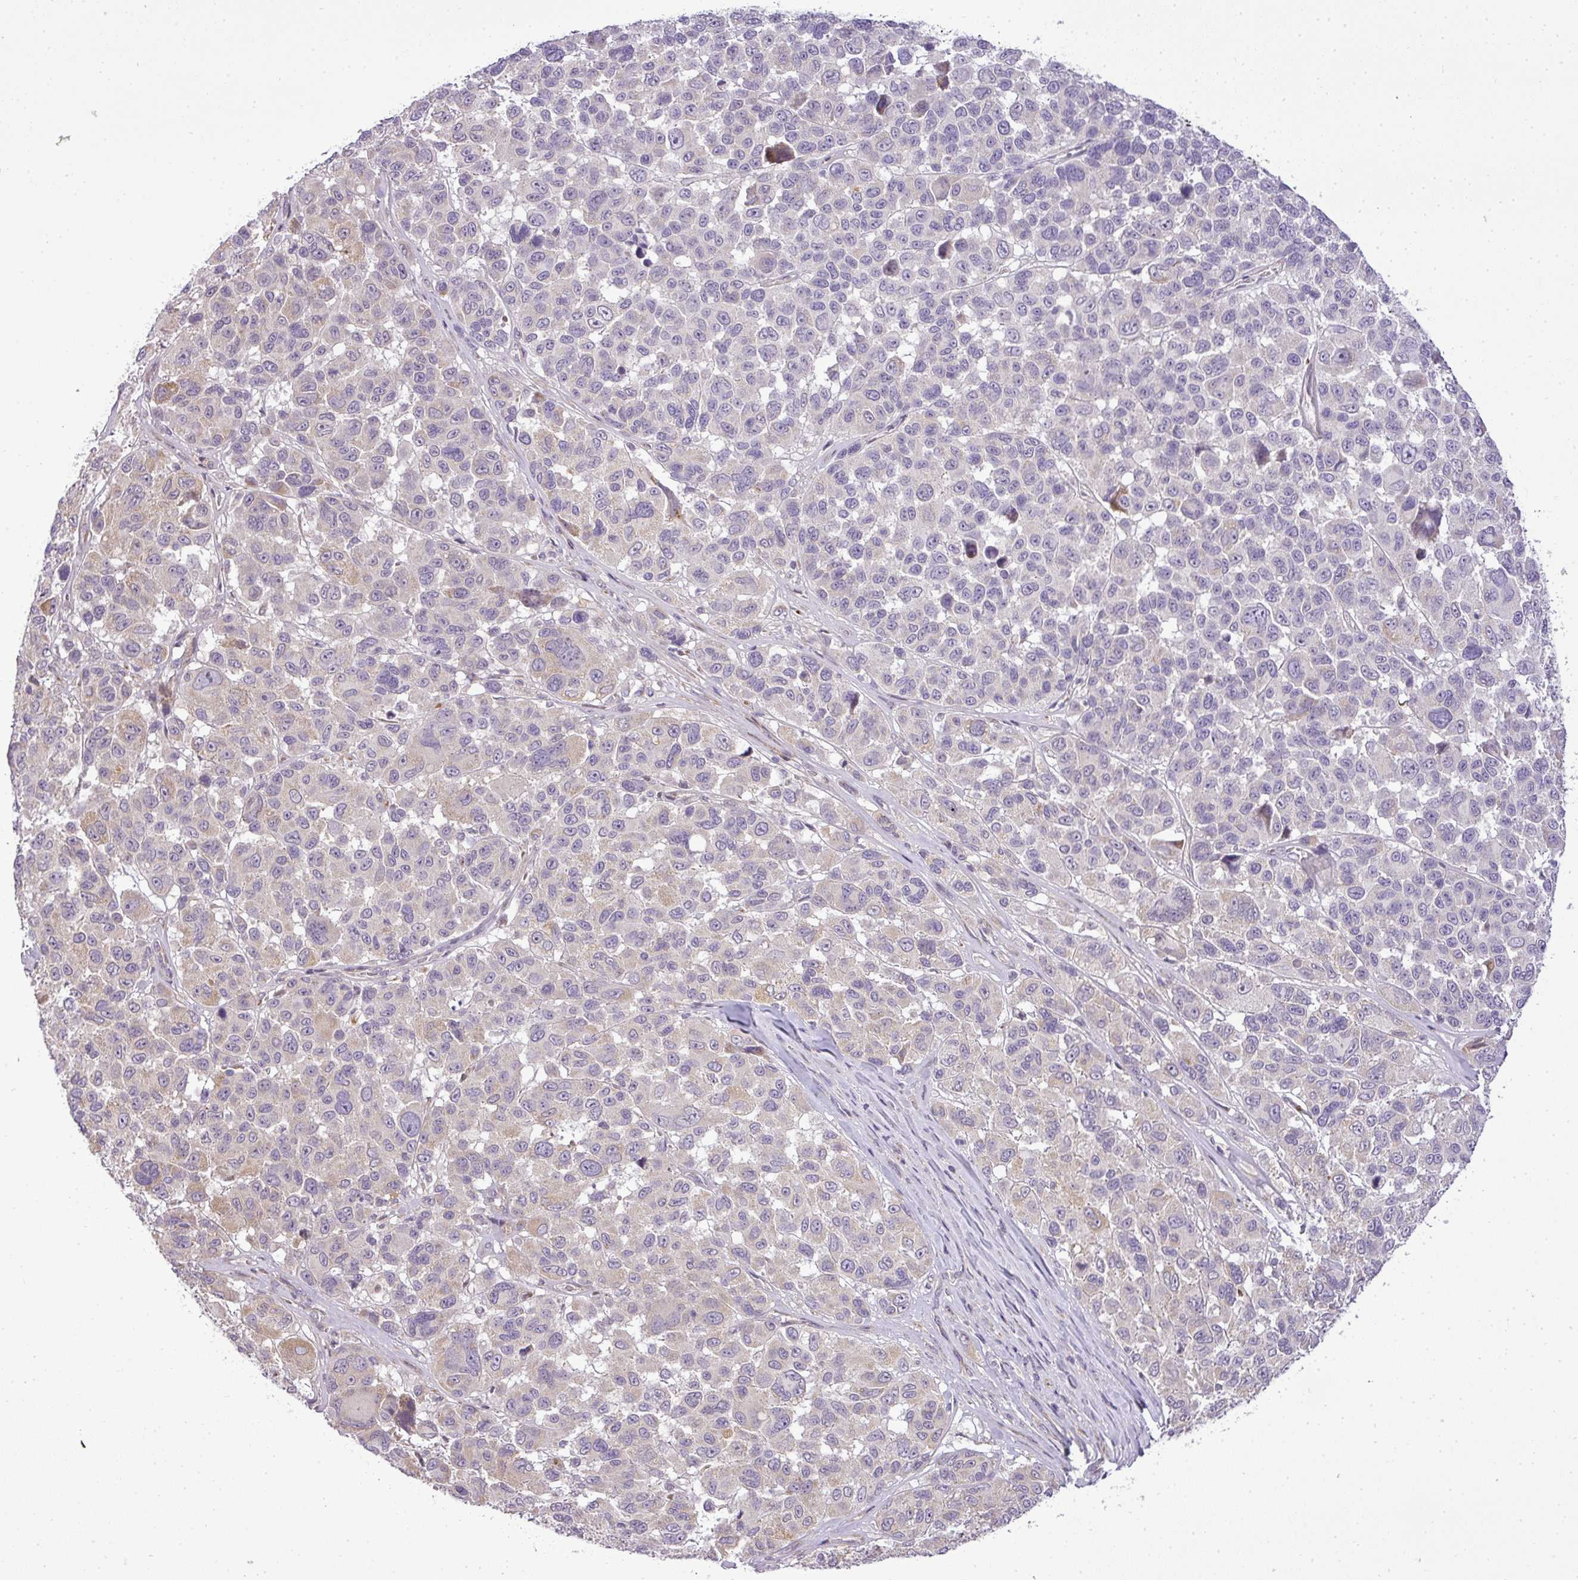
{"staining": {"intensity": "weak", "quantity": "<25%", "location": "cytoplasmic/membranous"}, "tissue": "melanoma", "cell_type": "Tumor cells", "image_type": "cancer", "snomed": [{"axis": "morphology", "description": "Malignant melanoma, NOS"}, {"axis": "topography", "description": "Skin"}], "caption": "Tumor cells are negative for protein expression in human malignant melanoma.", "gene": "ZDHHC1", "patient": {"sex": "female", "age": 66}}